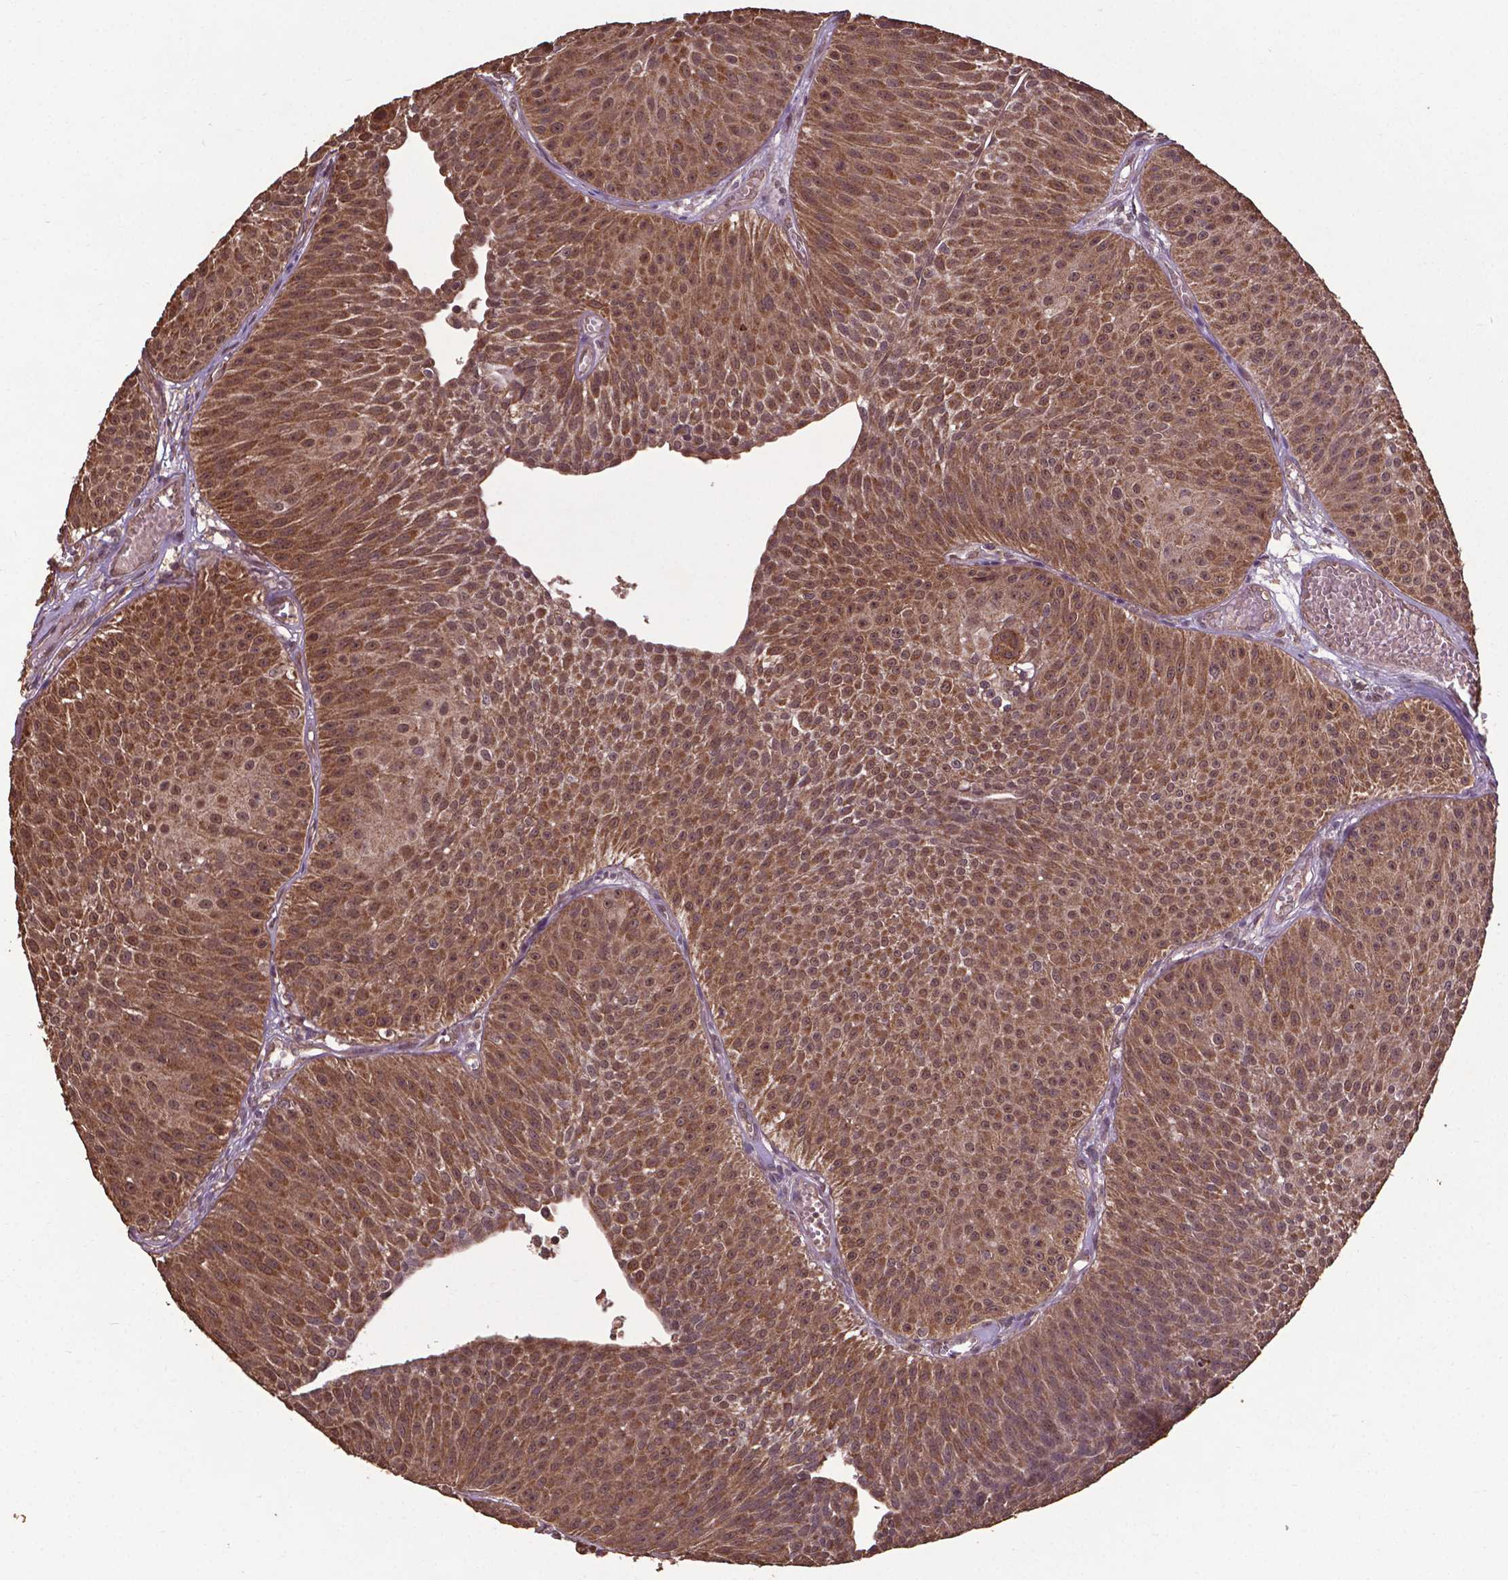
{"staining": {"intensity": "moderate", "quantity": ">75%", "location": "cytoplasmic/membranous,nuclear"}, "tissue": "urothelial cancer", "cell_type": "Tumor cells", "image_type": "cancer", "snomed": [{"axis": "morphology", "description": "Urothelial carcinoma, Low grade"}, {"axis": "topography", "description": "Urinary bladder"}], "caption": "Immunohistochemical staining of urothelial cancer displays moderate cytoplasmic/membranous and nuclear protein expression in approximately >75% of tumor cells.", "gene": "DCAF1", "patient": {"sex": "male", "age": 63}}